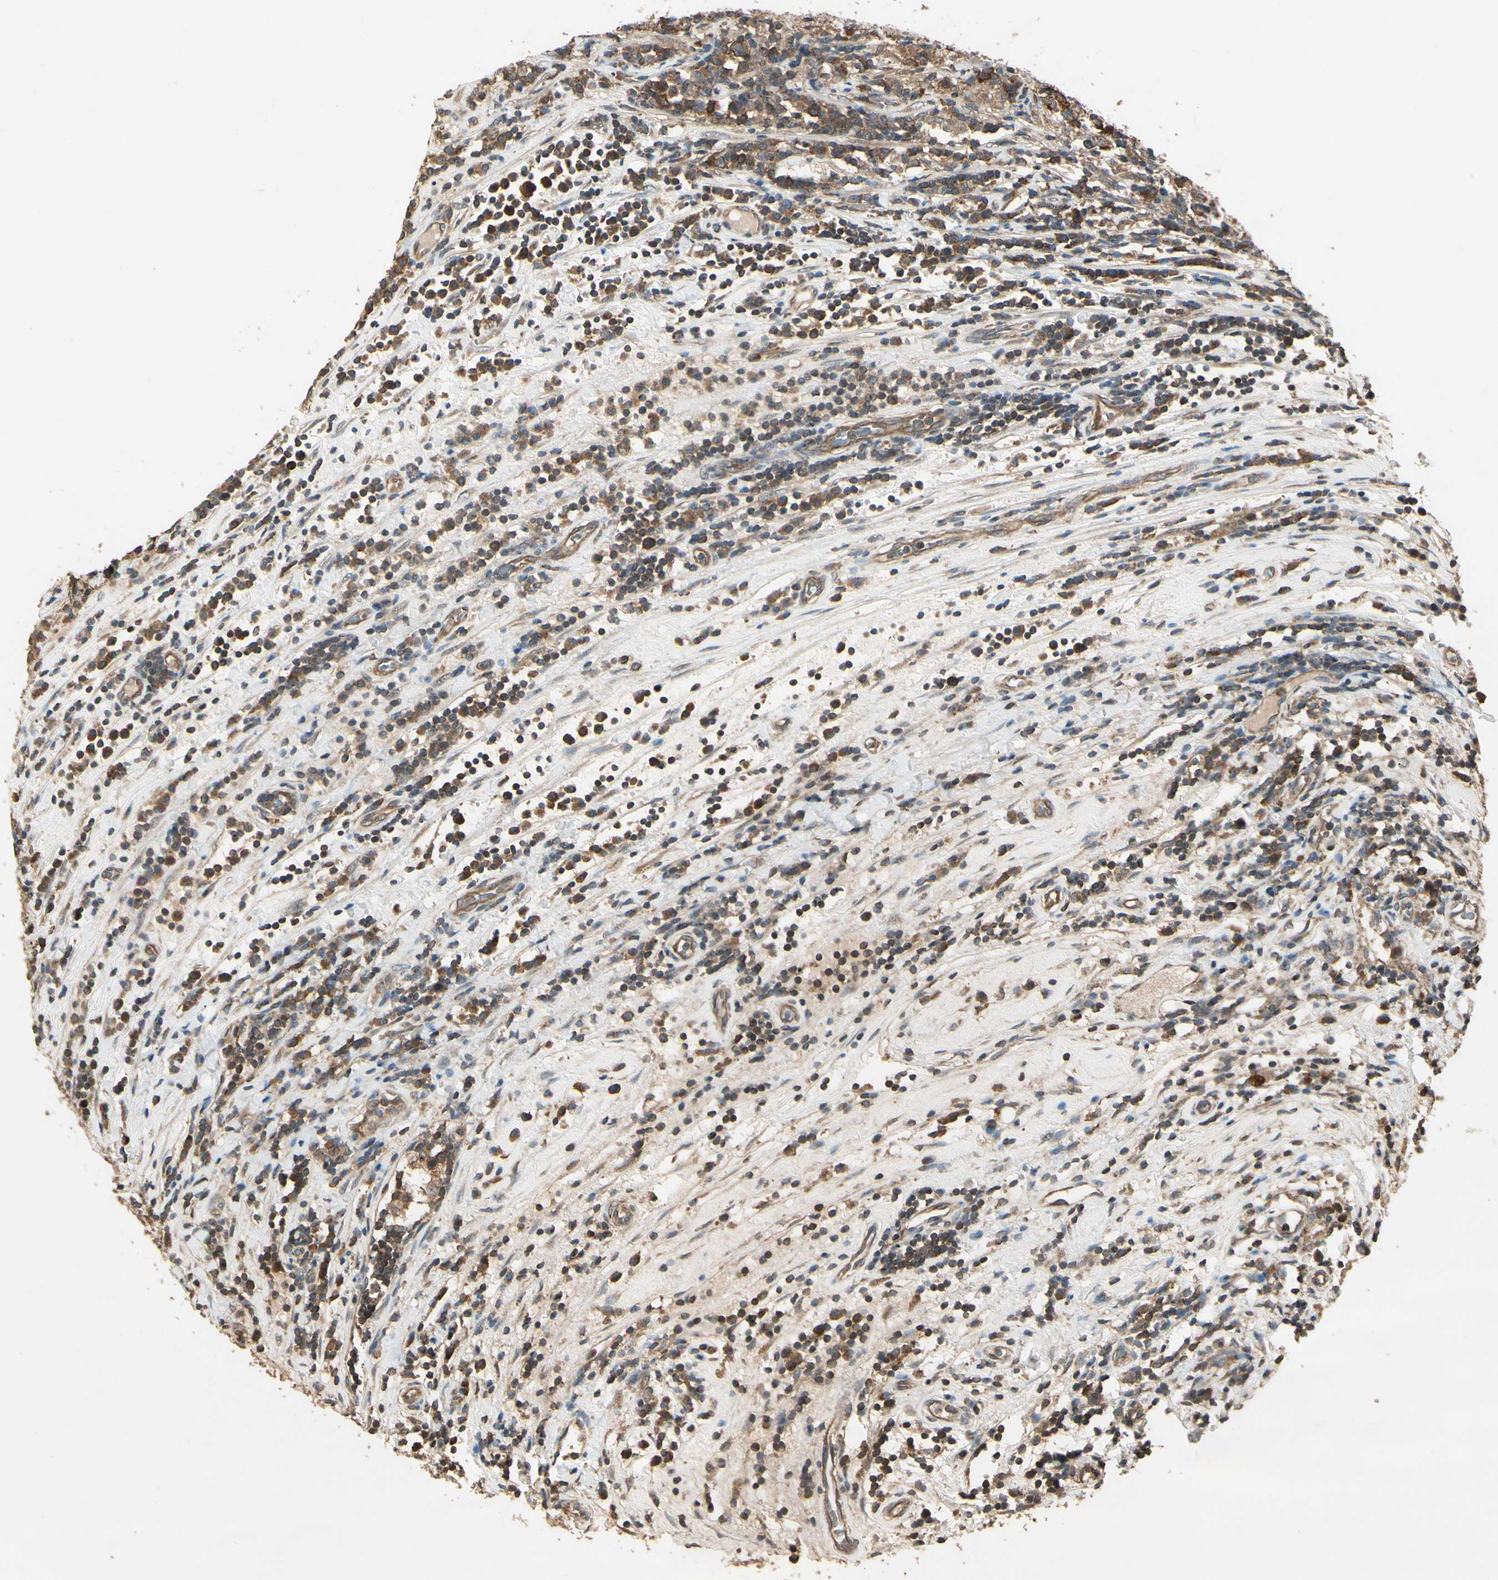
{"staining": {"intensity": "strong", "quantity": ">75%", "location": "cytoplasmic/membranous"}, "tissue": "testis cancer", "cell_type": "Tumor cells", "image_type": "cancer", "snomed": [{"axis": "morphology", "description": "Seminoma, NOS"}, {"axis": "topography", "description": "Testis"}], "caption": "Immunohistochemistry of human testis seminoma reveals high levels of strong cytoplasmic/membranous positivity in approximately >75% of tumor cells. The protein is shown in brown color, while the nuclei are stained blue.", "gene": "CCT7", "patient": {"sex": "male", "age": 43}}